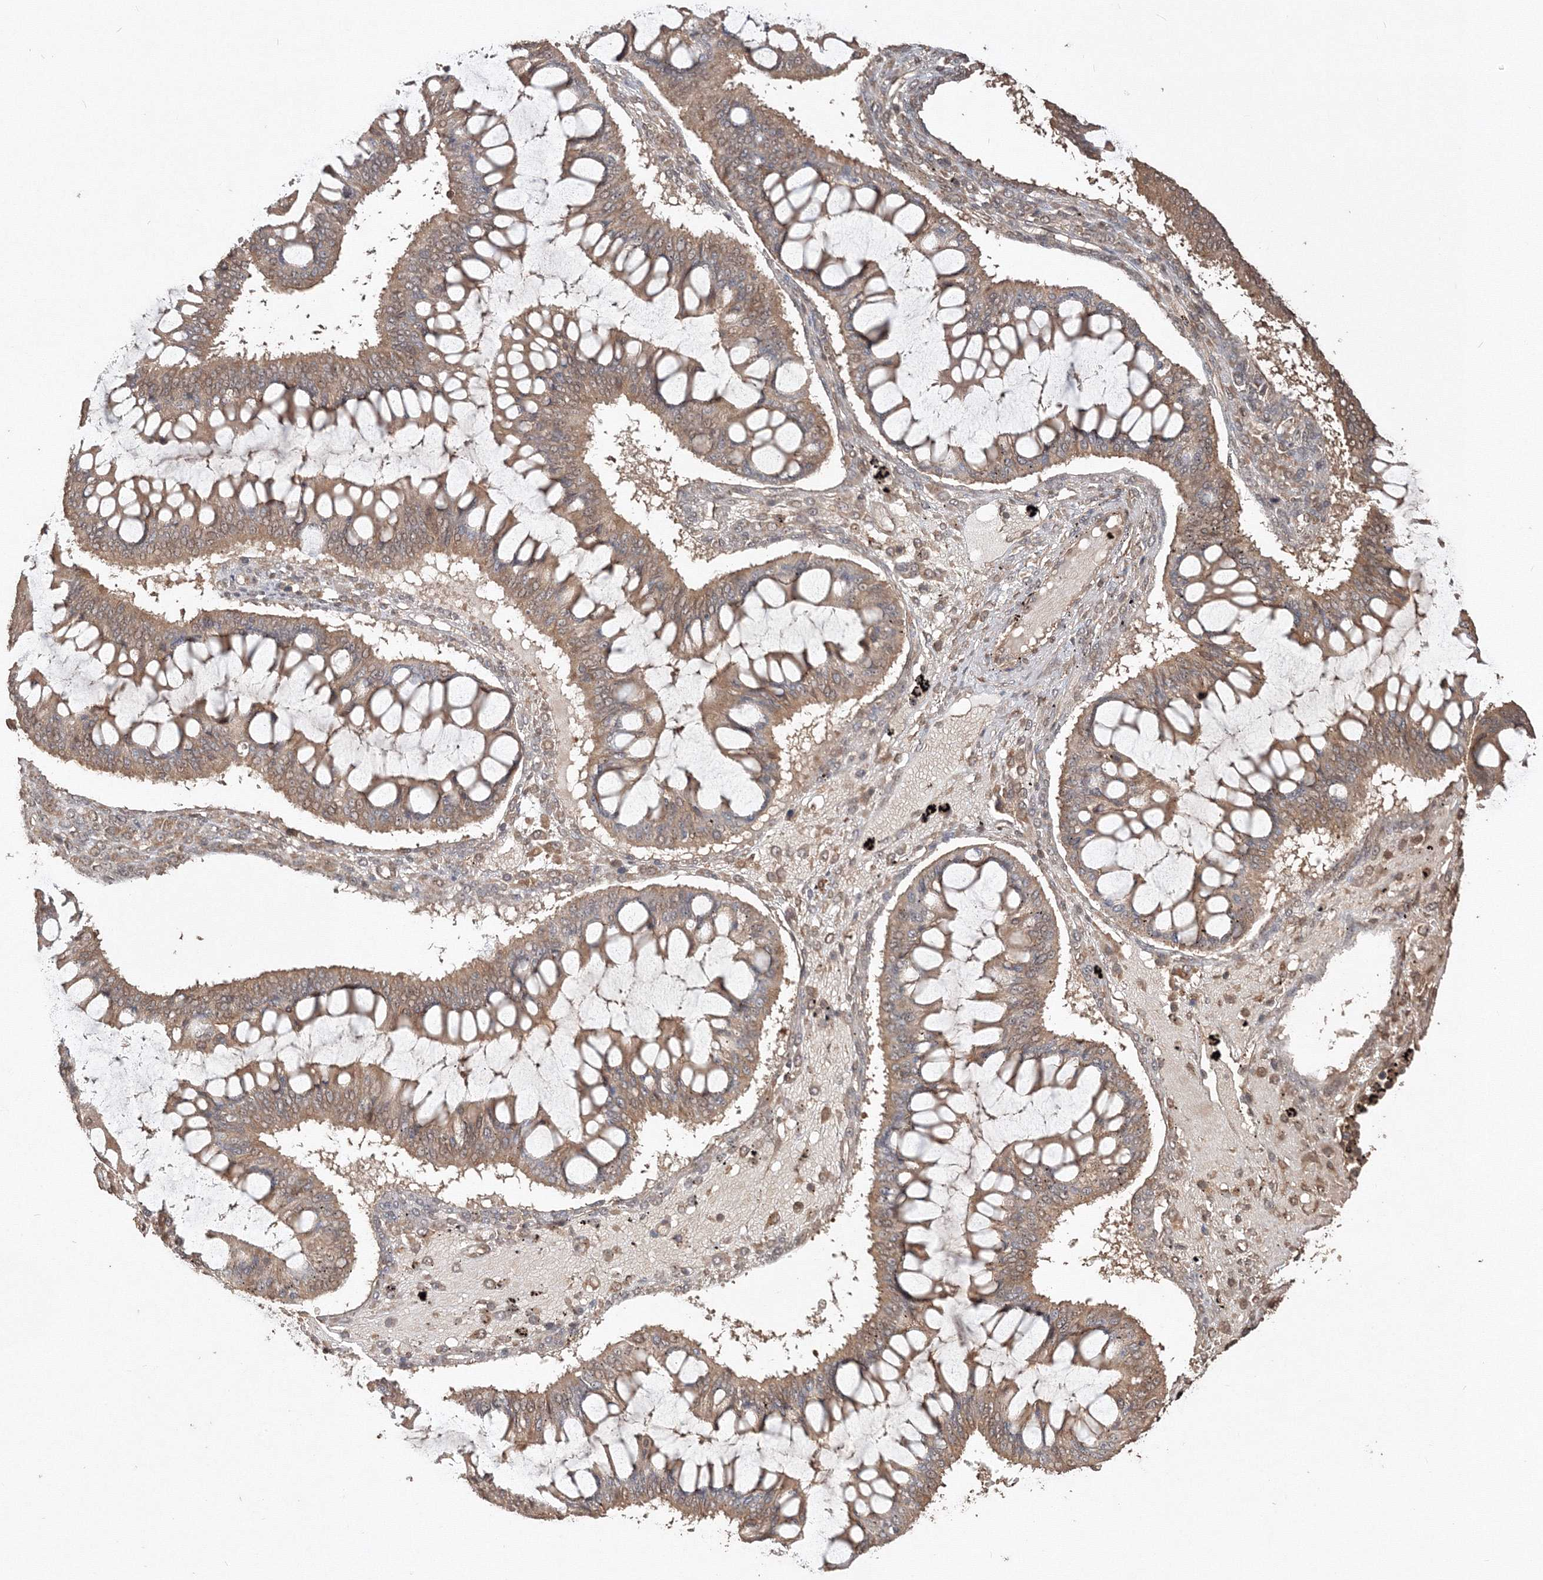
{"staining": {"intensity": "moderate", "quantity": ">75%", "location": "cytoplasmic/membranous"}, "tissue": "ovarian cancer", "cell_type": "Tumor cells", "image_type": "cancer", "snomed": [{"axis": "morphology", "description": "Cystadenocarcinoma, mucinous, NOS"}, {"axis": "topography", "description": "Ovary"}], "caption": "Ovarian cancer (mucinous cystadenocarcinoma) stained for a protein shows moderate cytoplasmic/membranous positivity in tumor cells. (DAB (3,3'-diaminobenzidine) = brown stain, brightfield microscopy at high magnification).", "gene": "CCDC122", "patient": {"sex": "female", "age": 73}}